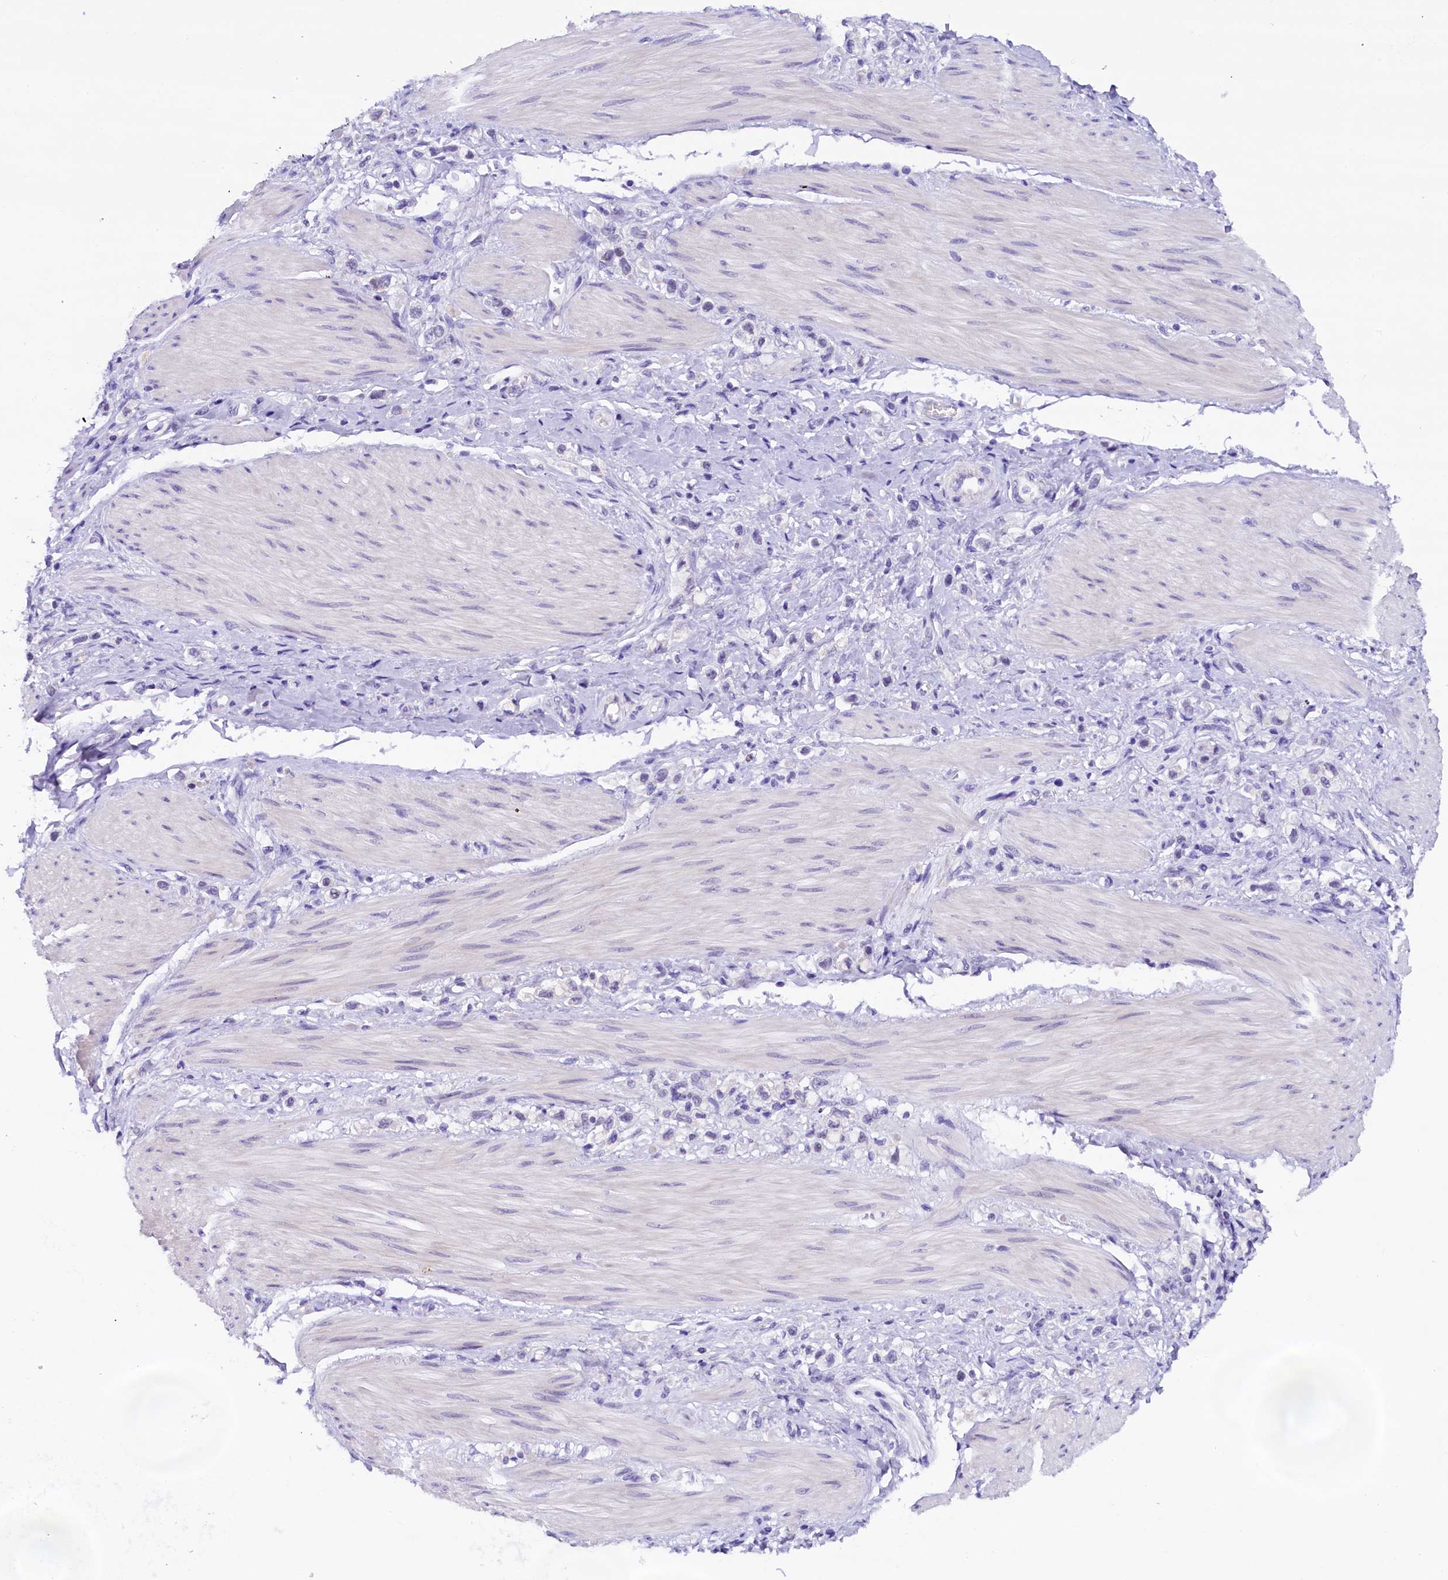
{"staining": {"intensity": "negative", "quantity": "none", "location": "none"}, "tissue": "stomach cancer", "cell_type": "Tumor cells", "image_type": "cancer", "snomed": [{"axis": "morphology", "description": "Adenocarcinoma, NOS"}, {"axis": "topography", "description": "Stomach"}], "caption": "Tumor cells are negative for brown protein staining in stomach cancer.", "gene": "IQCN", "patient": {"sex": "female", "age": 65}}